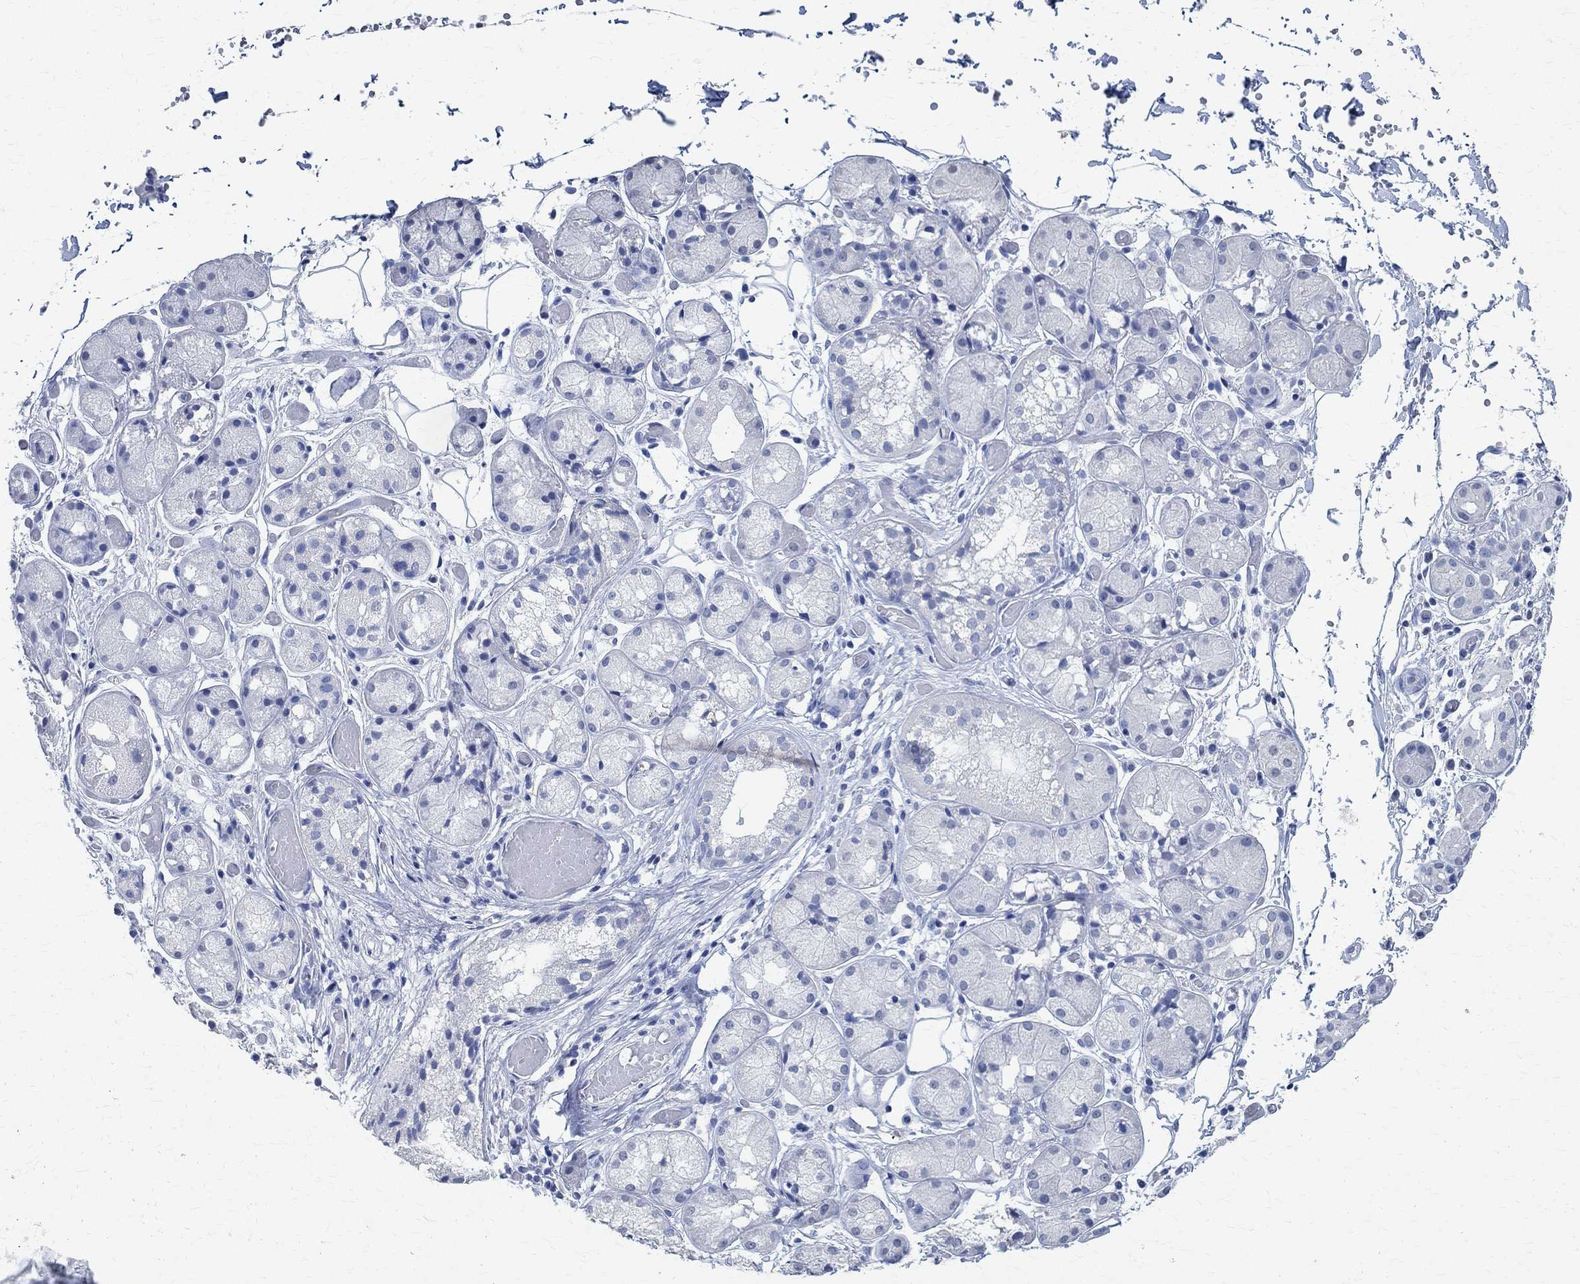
{"staining": {"intensity": "negative", "quantity": "none", "location": "none"}, "tissue": "salivary gland", "cell_type": "Glandular cells", "image_type": "normal", "snomed": [{"axis": "morphology", "description": "Normal tissue, NOS"}, {"axis": "topography", "description": "Salivary gland"}, {"axis": "topography", "description": "Peripheral nerve tissue"}], "caption": "This is an immunohistochemistry (IHC) micrograph of unremarkable human salivary gland. There is no staining in glandular cells.", "gene": "TMEM221", "patient": {"sex": "male", "age": 71}}